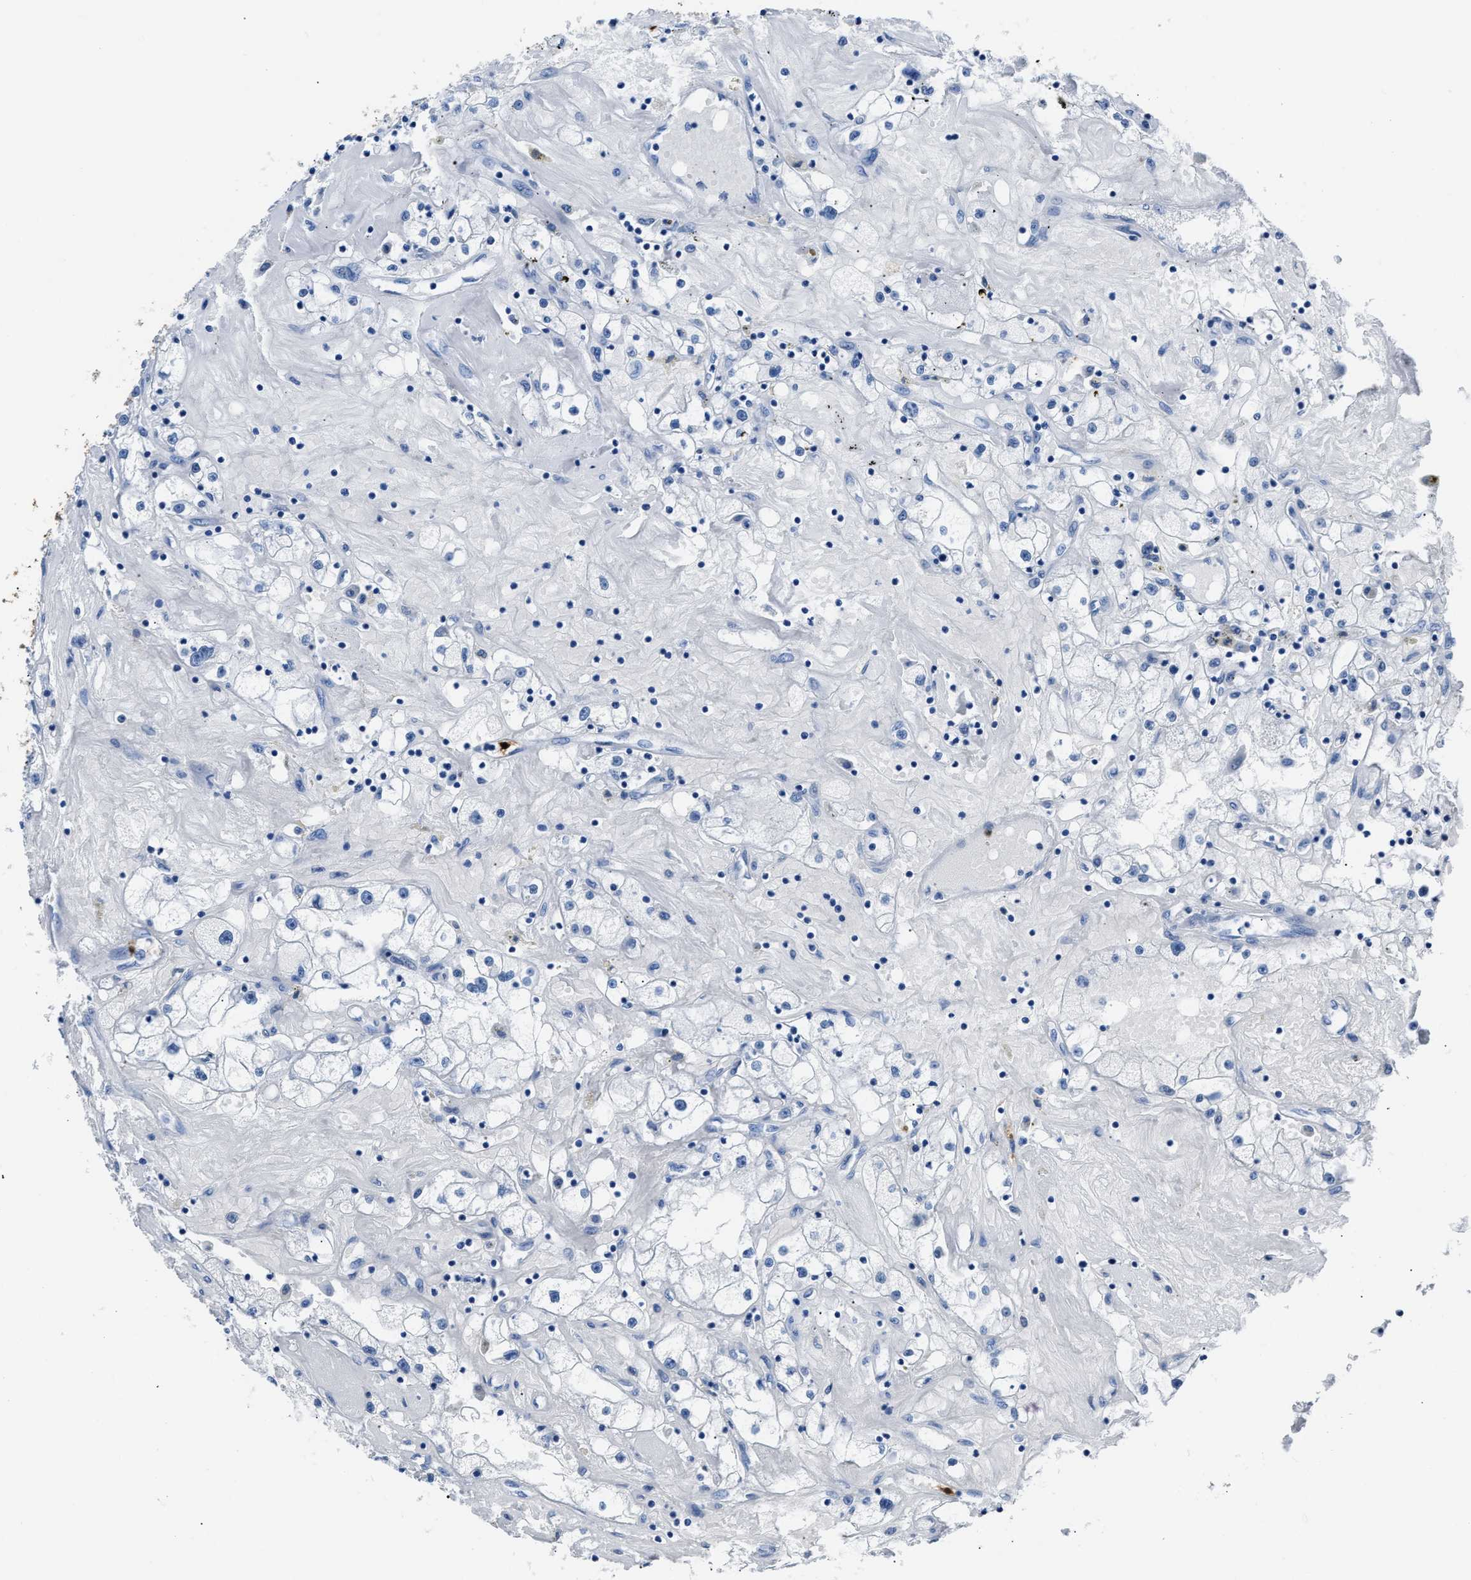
{"staining": {"intensity": "negative", "quantity": "none", "location": "none"}, "tissue": "renal cancer", "cell_type": "Tumor cells", "image_type": "cancer", "snomed": [{"axis": "morphology", "description": "Adenocarcinoma, NOS"}, {"axis": "topography", "description": "Kidney"}], "caption": "IHC histopathology image of renal adenocarcinoma stained for a protein (brown), which demonstrates no staining in tumor cells.", "gene": "S100P", "patient": {"sex": "male", "age": 56}}